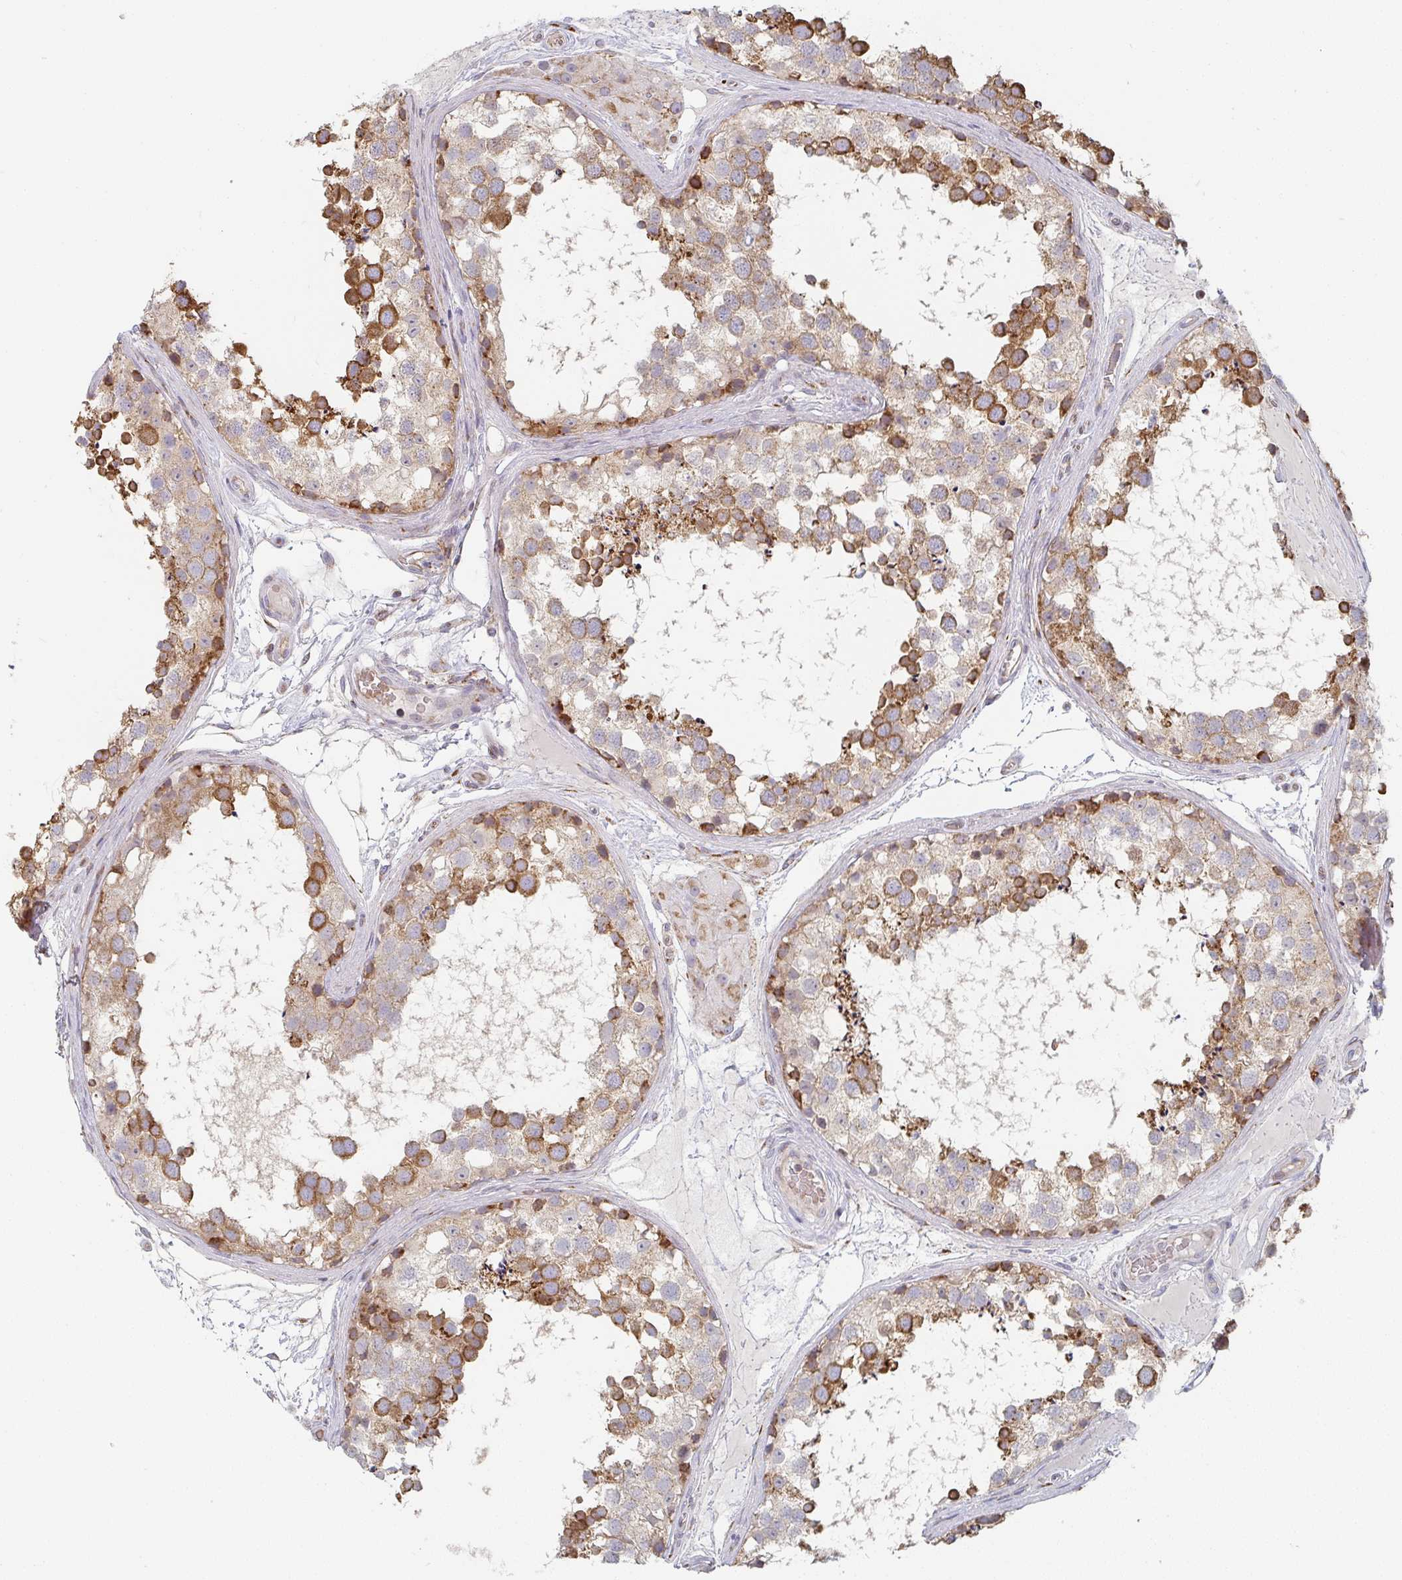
{"staining": {"intensity": "moderate", "quantity": "25%-75%", "location": "cytoplasmic/membranous"}, "tissue": "testis", "cell_type": "Cells in seminiferous ducts", "image_type": "normal", "snomed": [{"axis": "morphology", "description": "Normal tissue, NOS"}, {"axis": "morphology", "description": "Seminoma, NOS"}, {"axis": "topography", "description": "Testis"}], "caption": "Moderate cytoplasmic/membranous expression for a protein is appreciated in about 25%-75% of cells in seminiferous ducts of normal testis using IHC.", "gene": "ZNF526", "patient": {"sex": "male", "age": 65}}